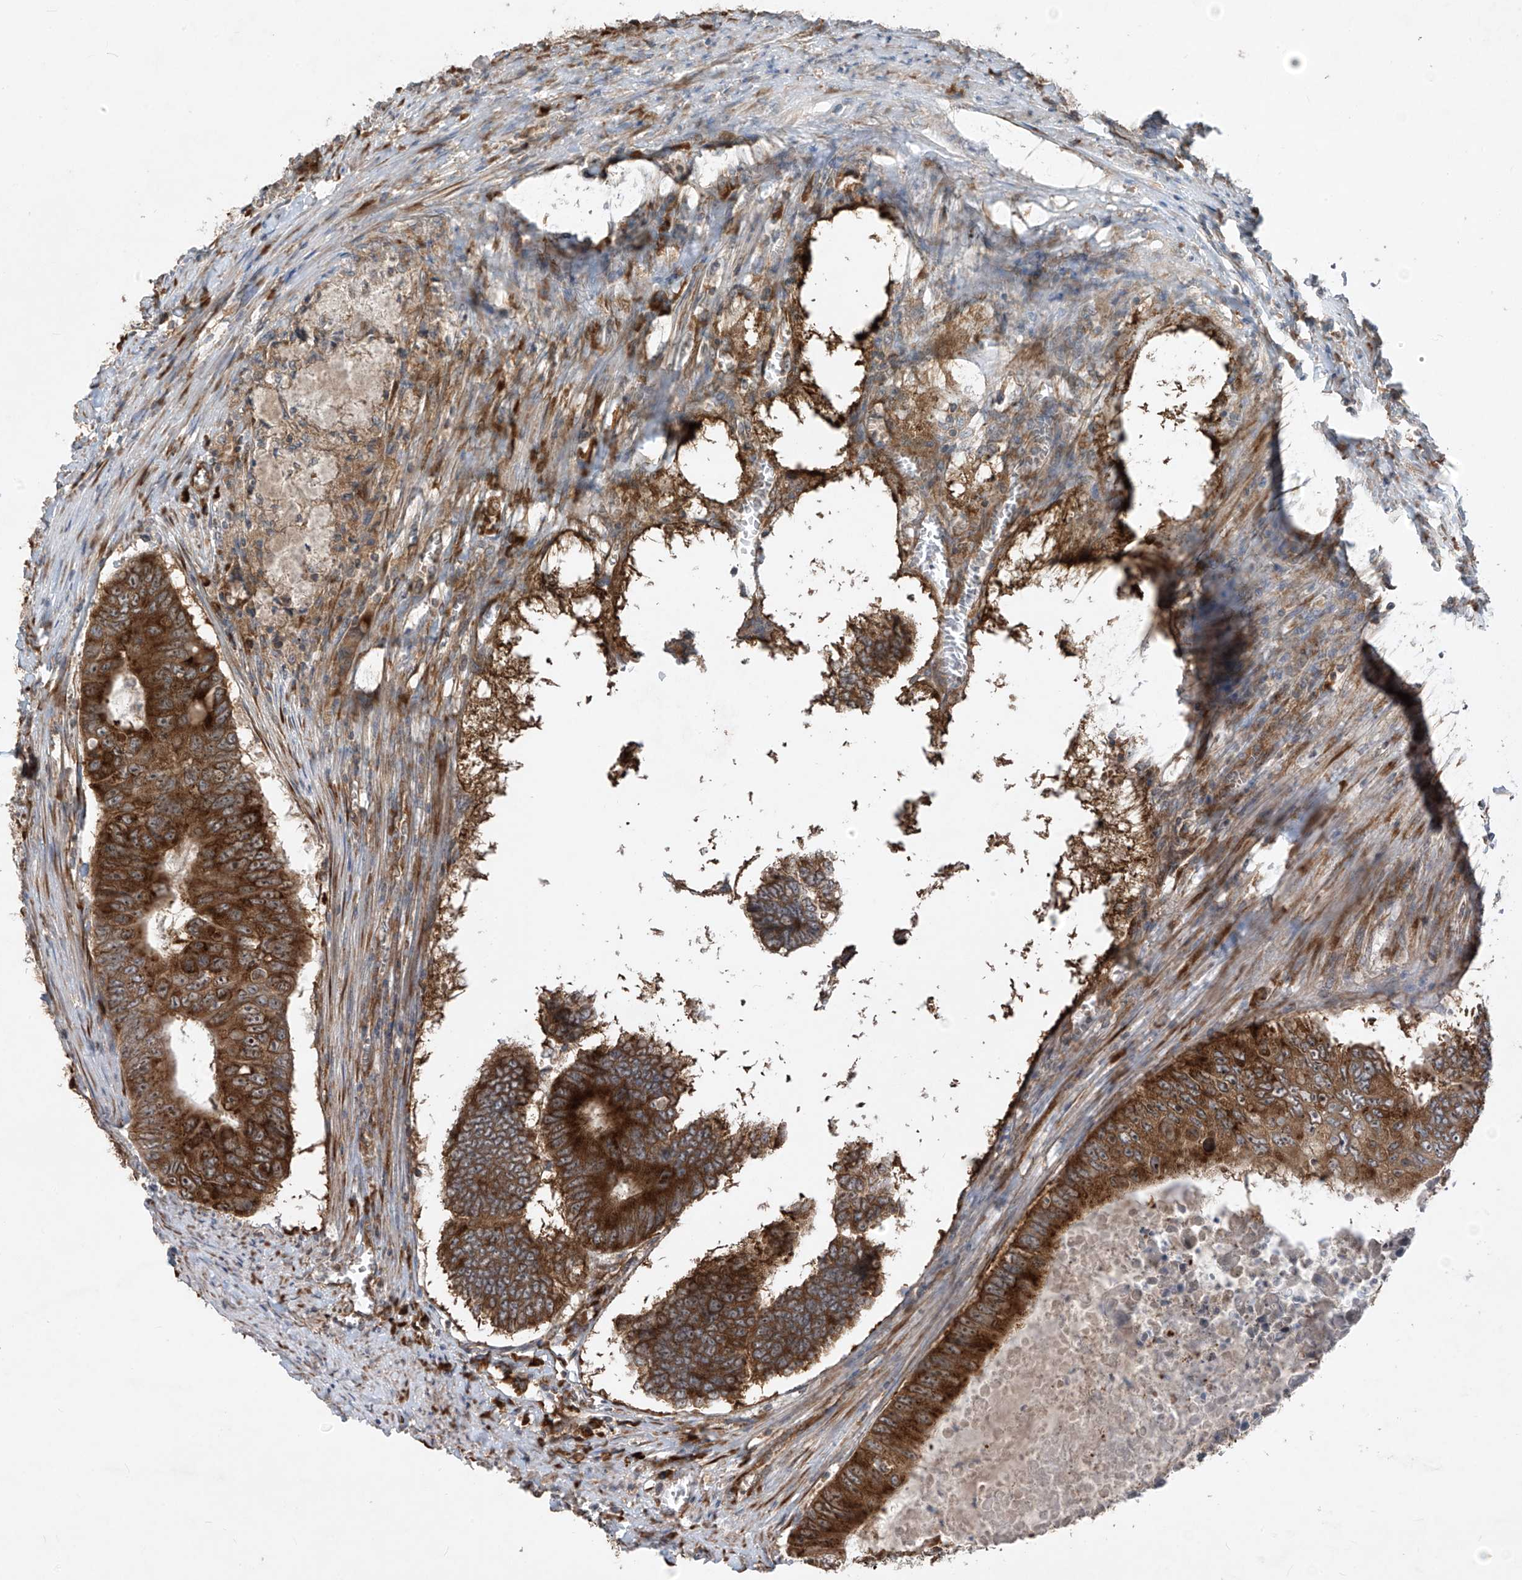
{"staining": {"intensity": "strong", "quantity": ">75%", "location": "cytoplasmic/membranous"}, "tissue": "colorectal cancer", "cell_type": "Tumor cells", "image_type": "cancer", "snomed": [{"axis": "morphology", "description": "Adenocarcinoma, NOS"}, {"axis": "topography", "description": "Colon"}], "caption": "About >75% of tumor cells in human colorectal adenocarcinoma exhibit strong cytoplasmic/membranous protein expression as visualized by brown immunohistochemical staining.", "gene": "RPL34", "patient": {"sex": "male", "age": 87}}